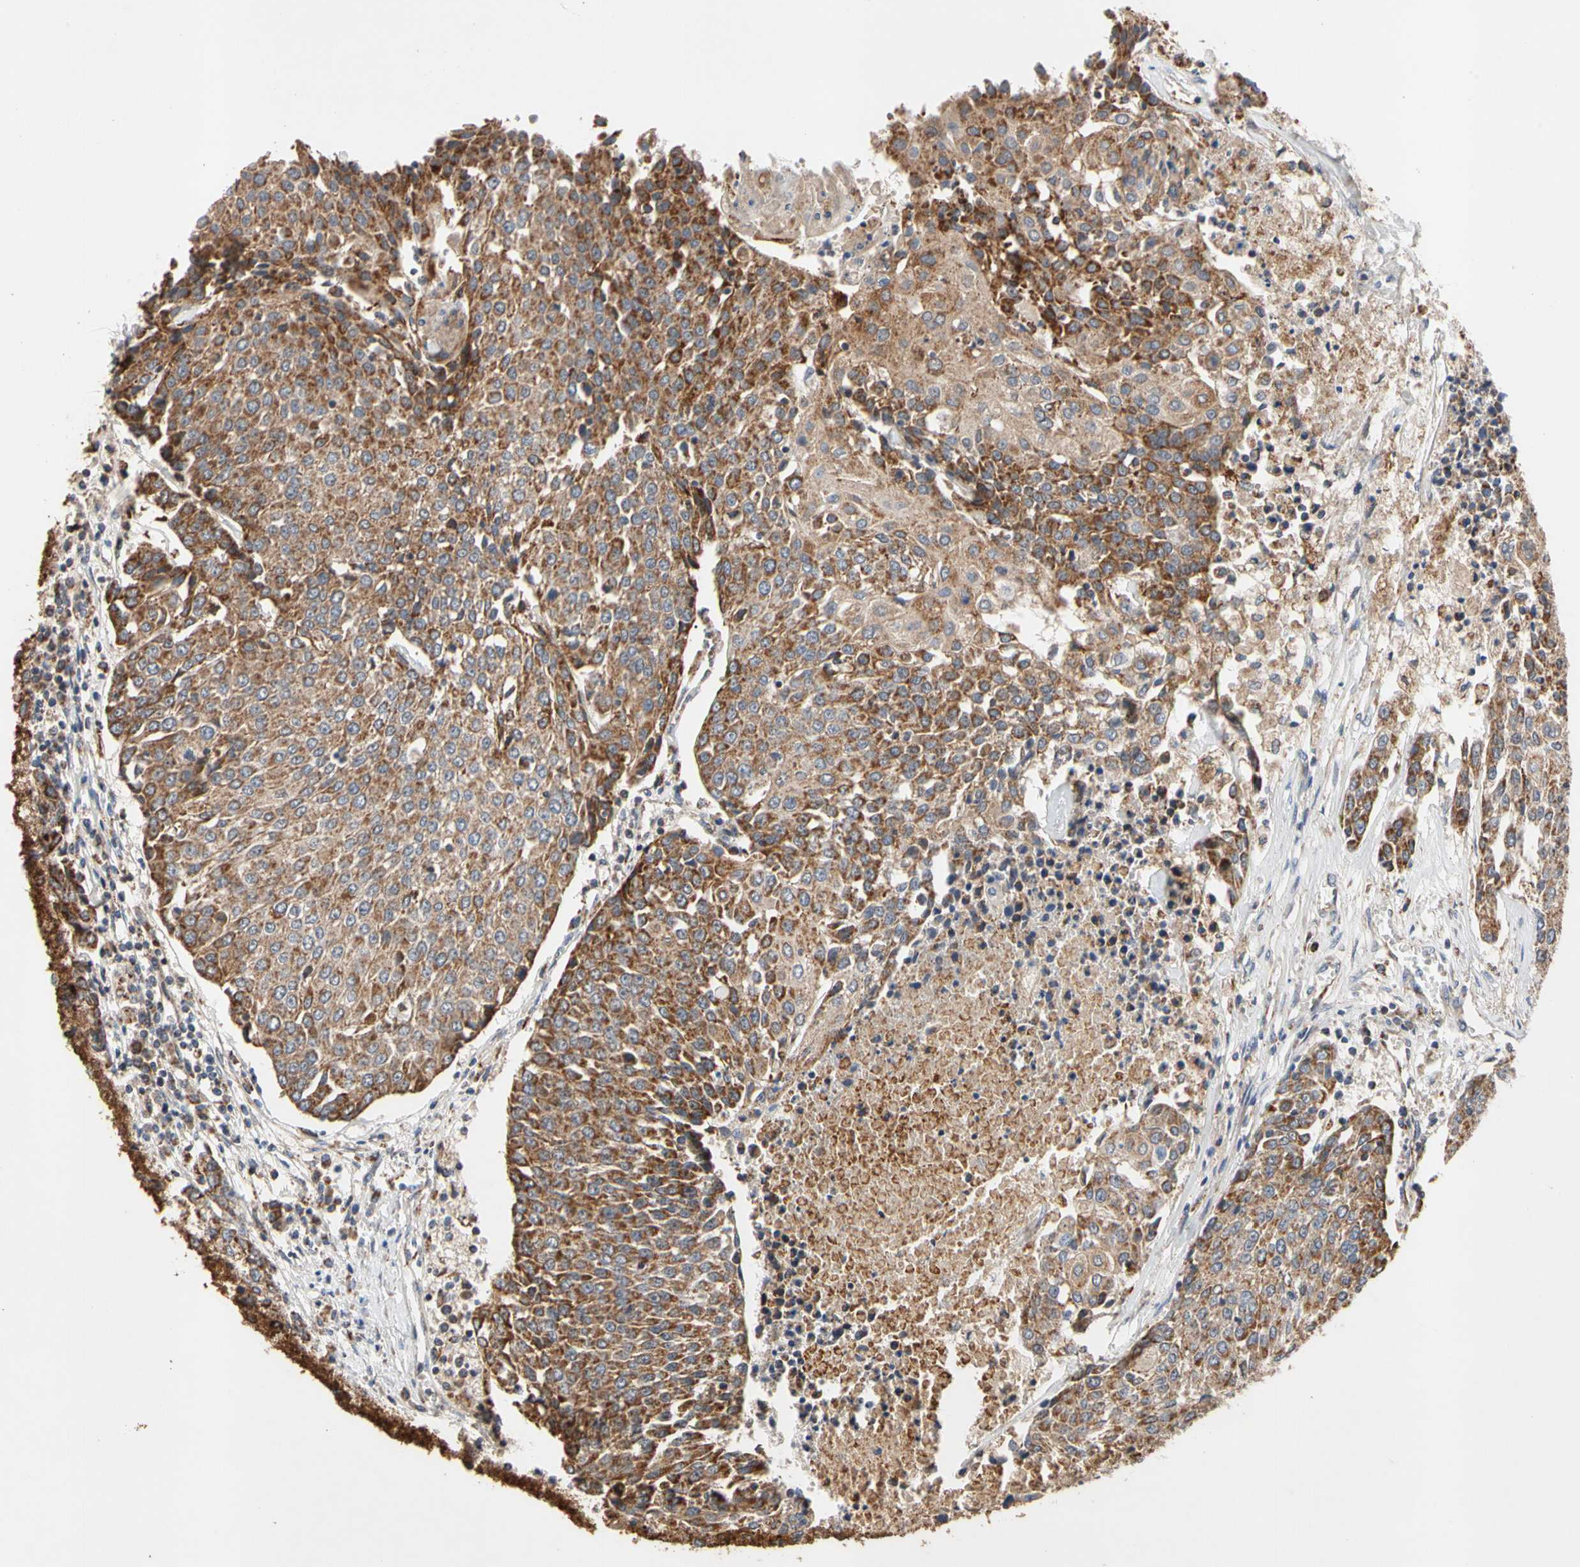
{"staining": {"intensity": "strong", "quantity": ">75%", "location": "cytoplasmic/membranous"}, "tissue": "urothelial cancer", "cell_type": "Tumor cells", "image_type": "cancer", "snomed": [{"axis": "morphology", "description": "Urothelial carcinoma, High grade"}, {"axis": "topography", "description": "Urinary bladder"}], "caption": "A photomicrograph showing strong cytoplasmic/membranous positivity in approximately >75% of tumor cells in urothelial carcinoma (high-grade), as visualized by brown immunohistochemical staining.", "gene": "GPD2", "patient": {"sex": "female", "age": 85}}